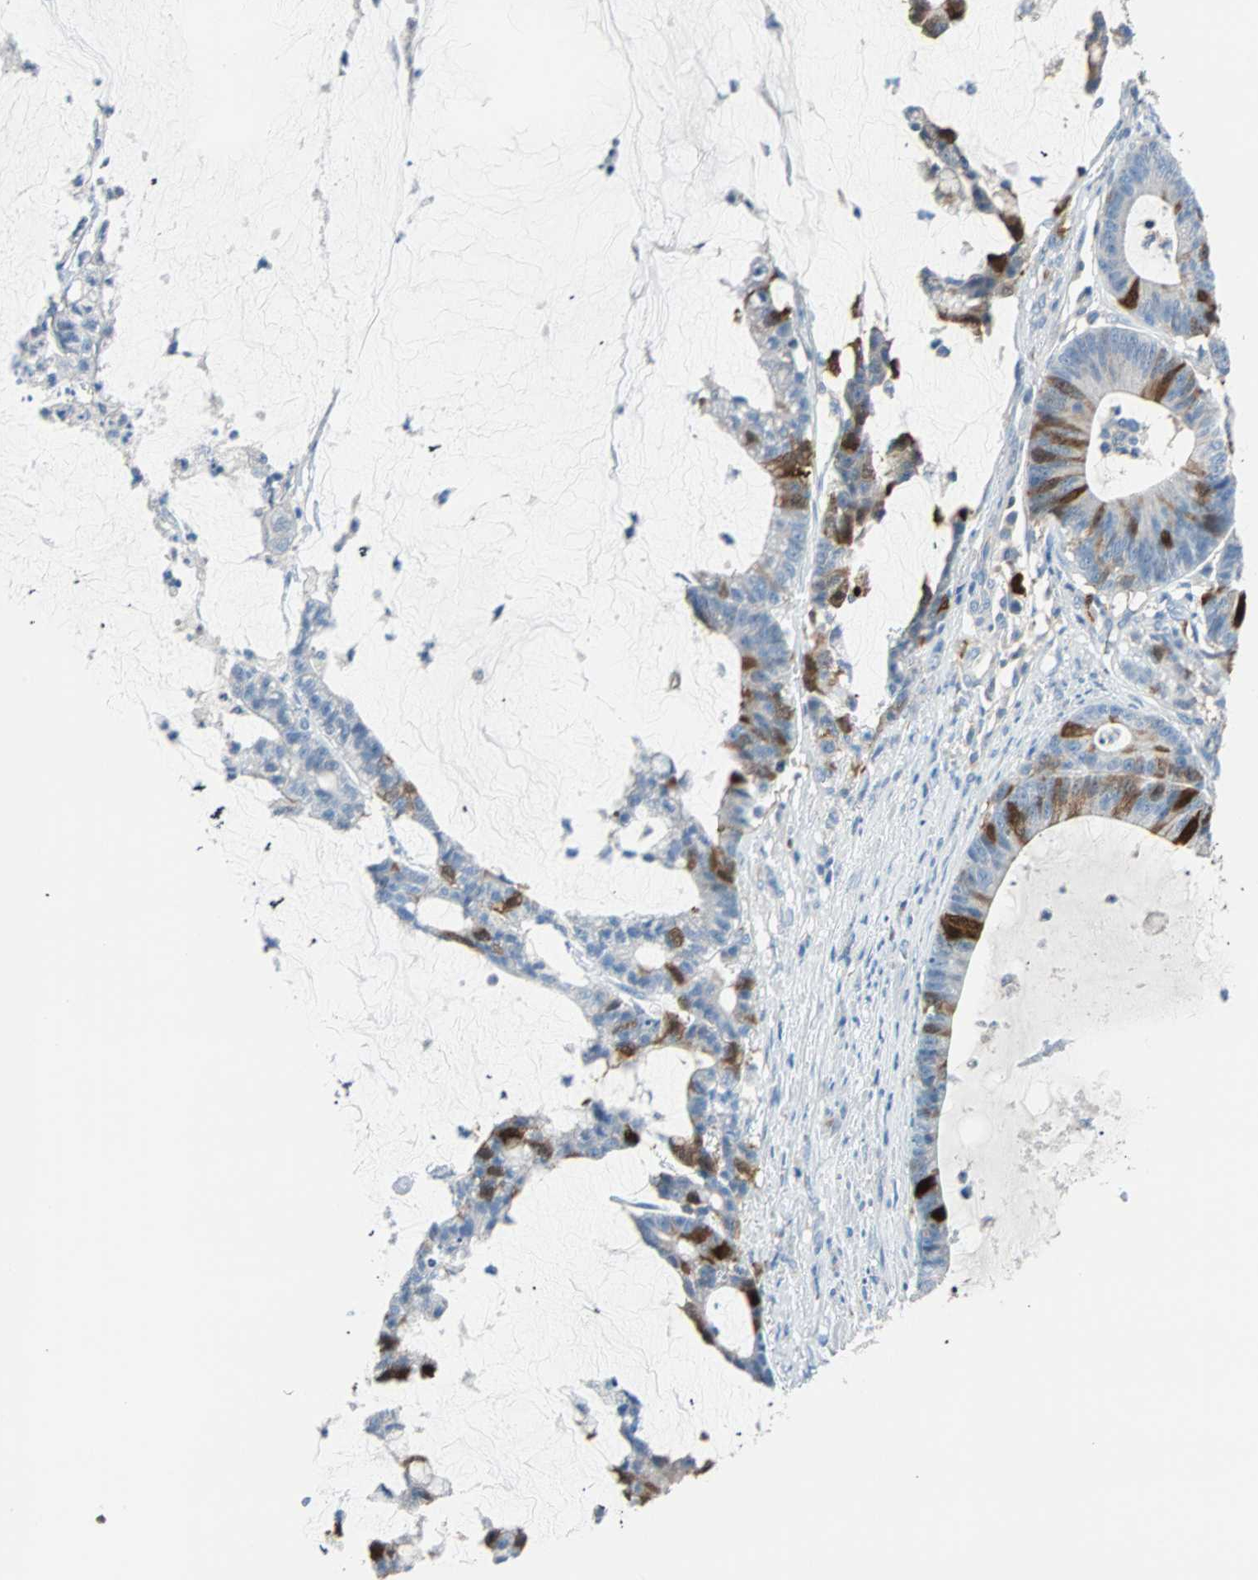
{"staining": {"intensity": "strong", "quantity": "25%-75%", "location": "cytoplasmic/membranous,nuclear"}, "tissue": "colorectal cancer", "cell_type": "Tumor cells", "image_type": "cancer", "snomed": [{"axis": "morphology", "description": "Adenocarcinoma, NOS"}, {"axis": "topography", "description": "Colon"}], "caption": "This histopathology image shows adenocarcinoma (colorectal) stained with immunohistochemistry (IHC) to label a protein in brown. The cytoplasmic/membranous and nuclear of tumor cells show strong positivity for the protein. Nuclei are counter-stained blue.", "gene": "PTTG1", "patient": {"sex": "female", "age": 84}}